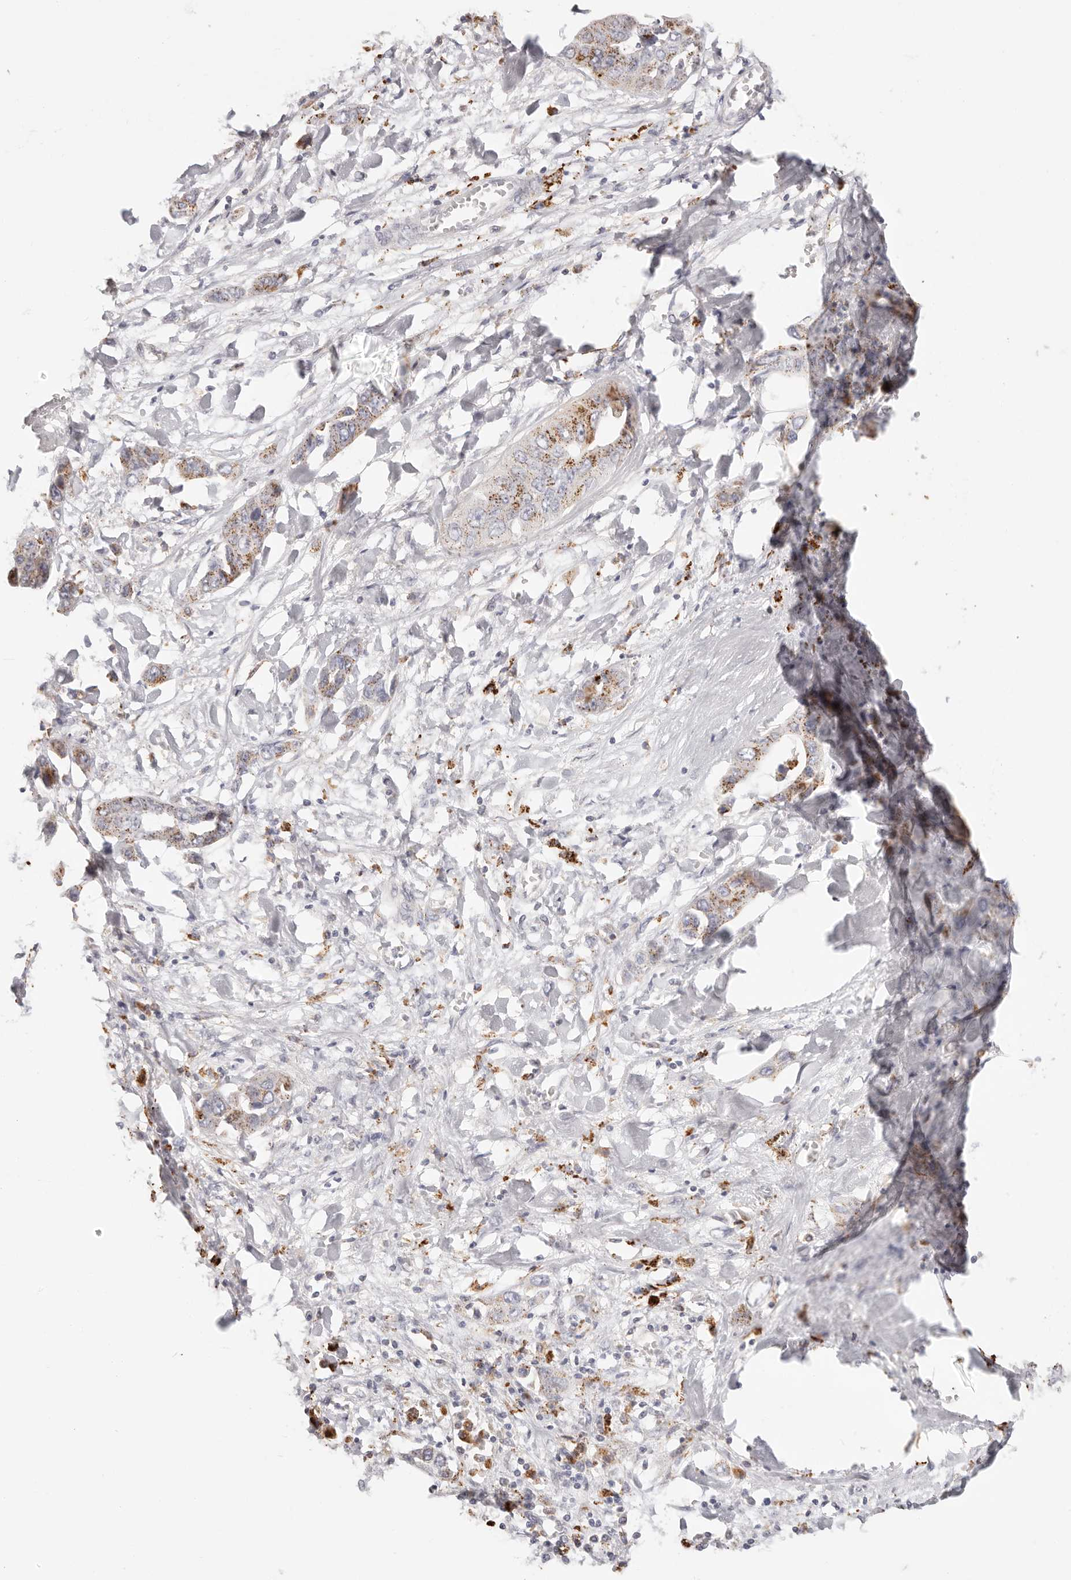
{"staining": {"intensity": "moderate", "quantity": "25%-75%", "location": "cytoplasmic/membranous"}, "tissue": "liver cancer", "cell_type": "Tumor cells", "image_type": "cancer", "snomed": [{"axis": "morphology", "description": "Cholangiocarcinoma"}, {"axis": "topography", "description": "Liver"}], "caption": "Approximately 25%-75% of tumor cells in human liver cancer show moderate cytoplasmic/membranous protein positivity as visualized by brown immunohistochemical staining.", "gene": "STKLD1", "patient": {"sex": "female", "age": 52}}